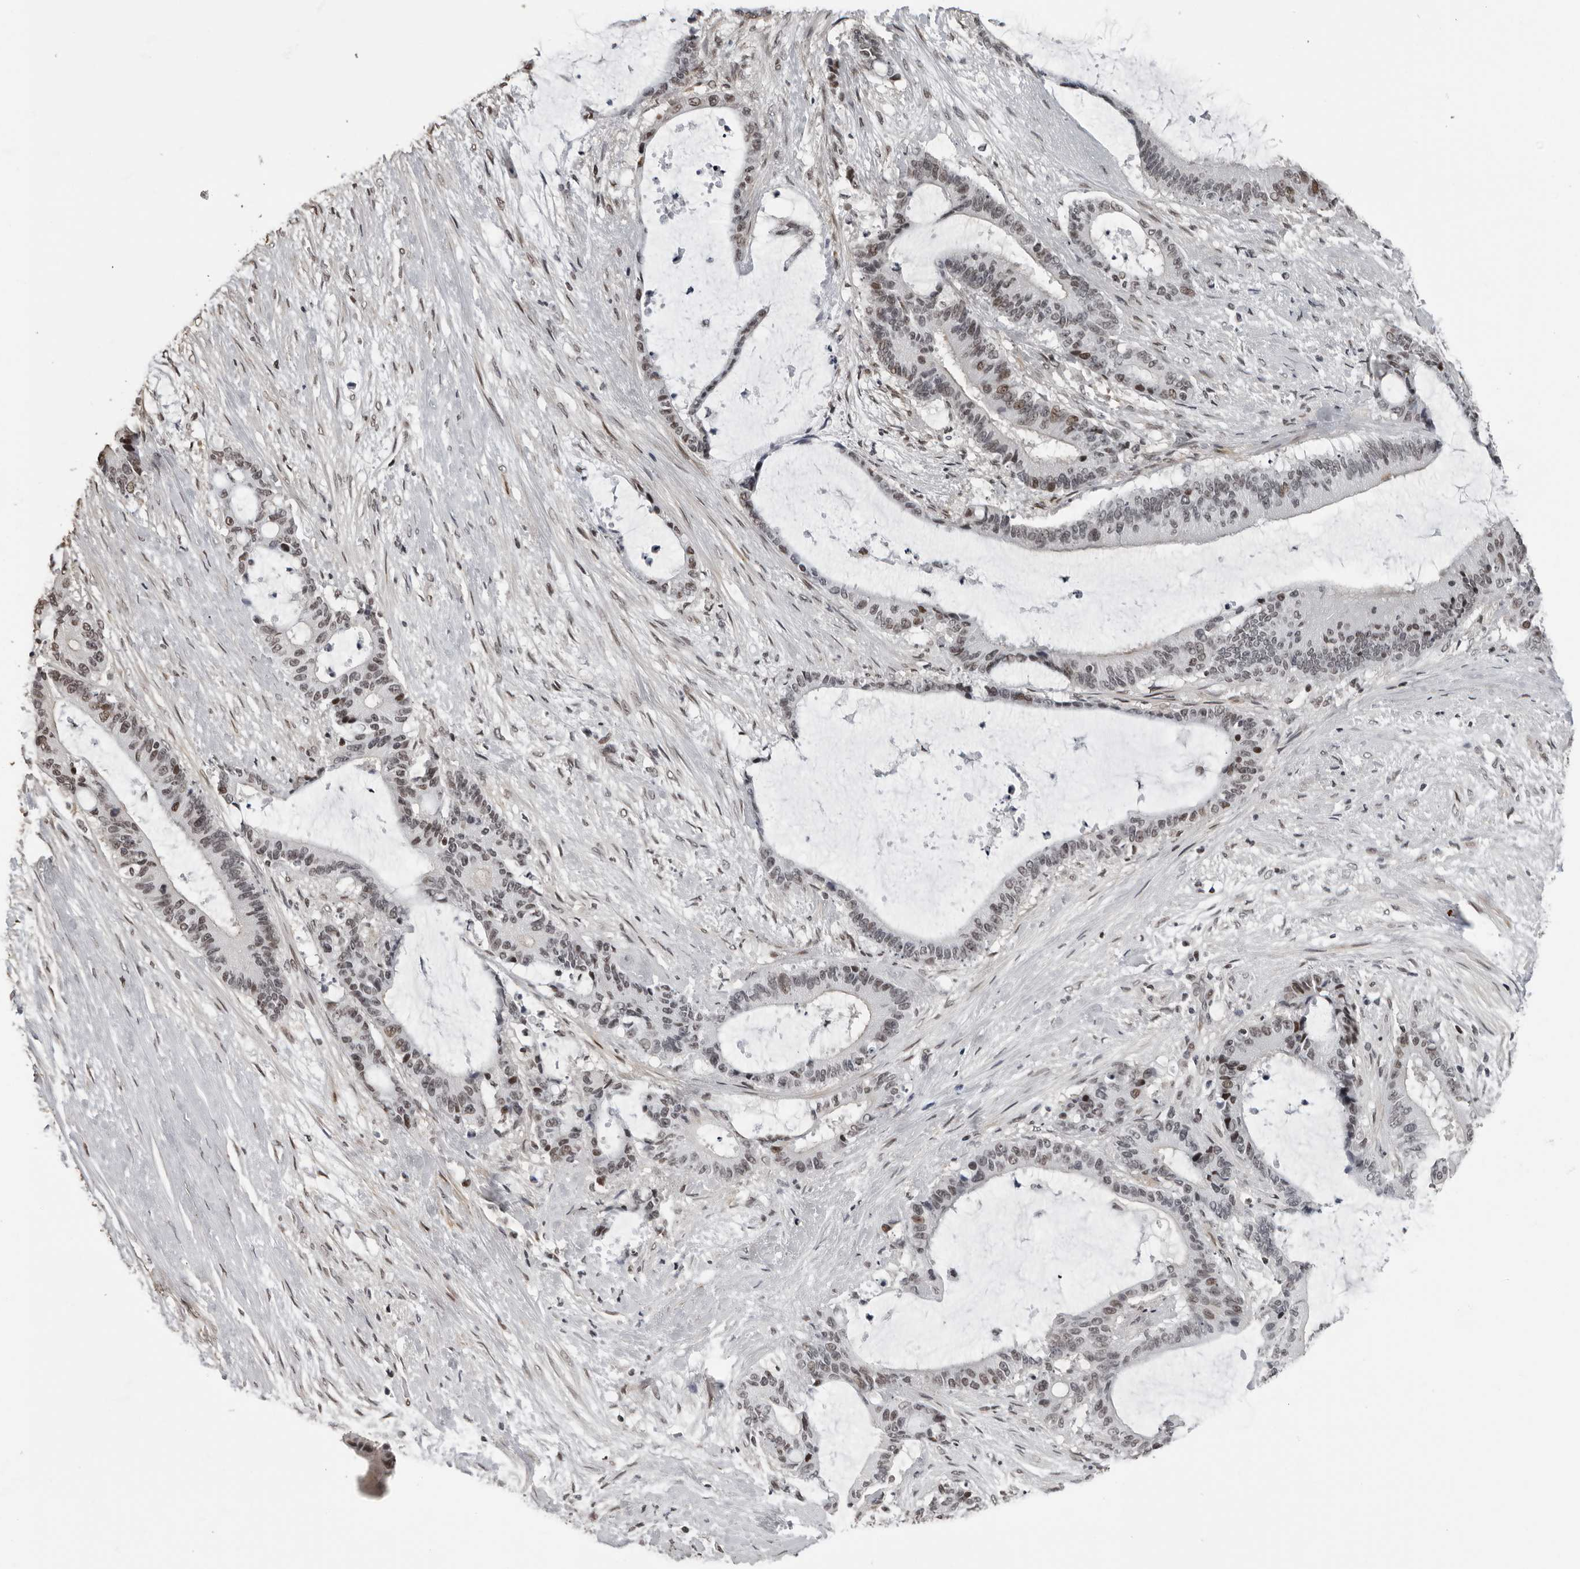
{"staining": {"intensity": "weak", "quantity": "25%-75%", "location": "nuclear"}, "tissue": "liver cancer", "cell_type": "Tumor cells", "image_type": "cancer", "snomed": [{"axis": "morphology", "description": "Normal tissue, NOS"}, {"axis": "morphology", "description": "Cholangiocarcinoma"}, {"axis": "topography", "description": "Liver"}, {"axis": "topography", "description": "Peripheral nerve tissue"}], "caption": "A high-resolution histopathology image shows immunohistochemistry (IHC) staining of liver cholangiocarcinoma, which displays weak nuclear positivity in approximately 25%-75% of tumor cells. Using DAB (brown) and hematoxylin (blue) stains, captured at high magnification using brightfield microscopy.", "gene": "ORC1", "patient": {"sex": "female", "age": 73}}